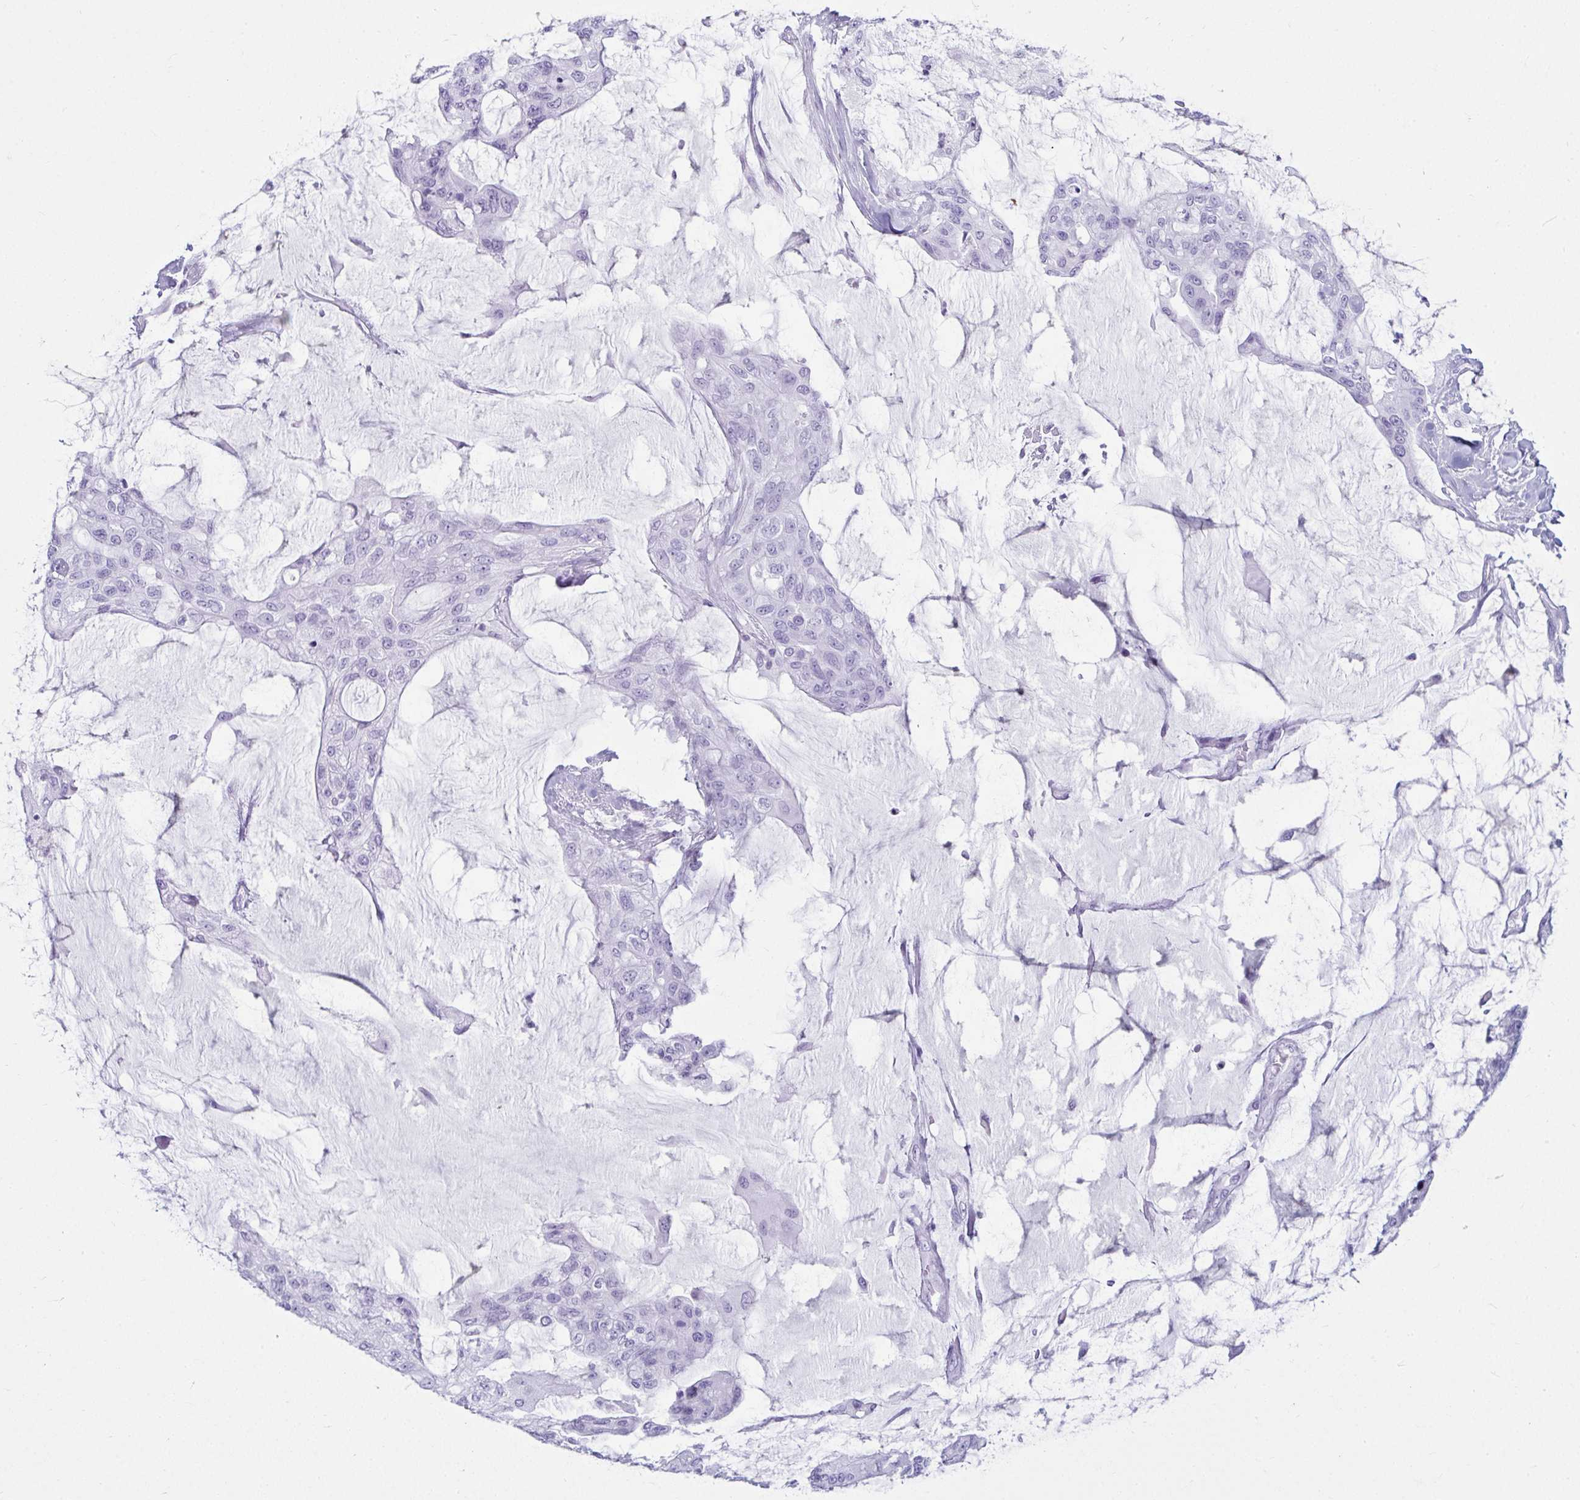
{"staining": {"intensity": "negative", "quantity": "none", "location": "none"}, "tissue": "colorectal cancer", "cell_type": "Tumor cells", "image_type": "cancer", "snomed": [{"axis": "morphology", "description": "Adenocarcinoma, NOS"}, {"axis": "topography", "description": "Rectum"}], "caption": "Tumor cells are negative for protein expression in human colorectal cancer. Nuclei are stained in blue.", "gene": "CLGN", "patient": {"sex": "female", "age": 59}}